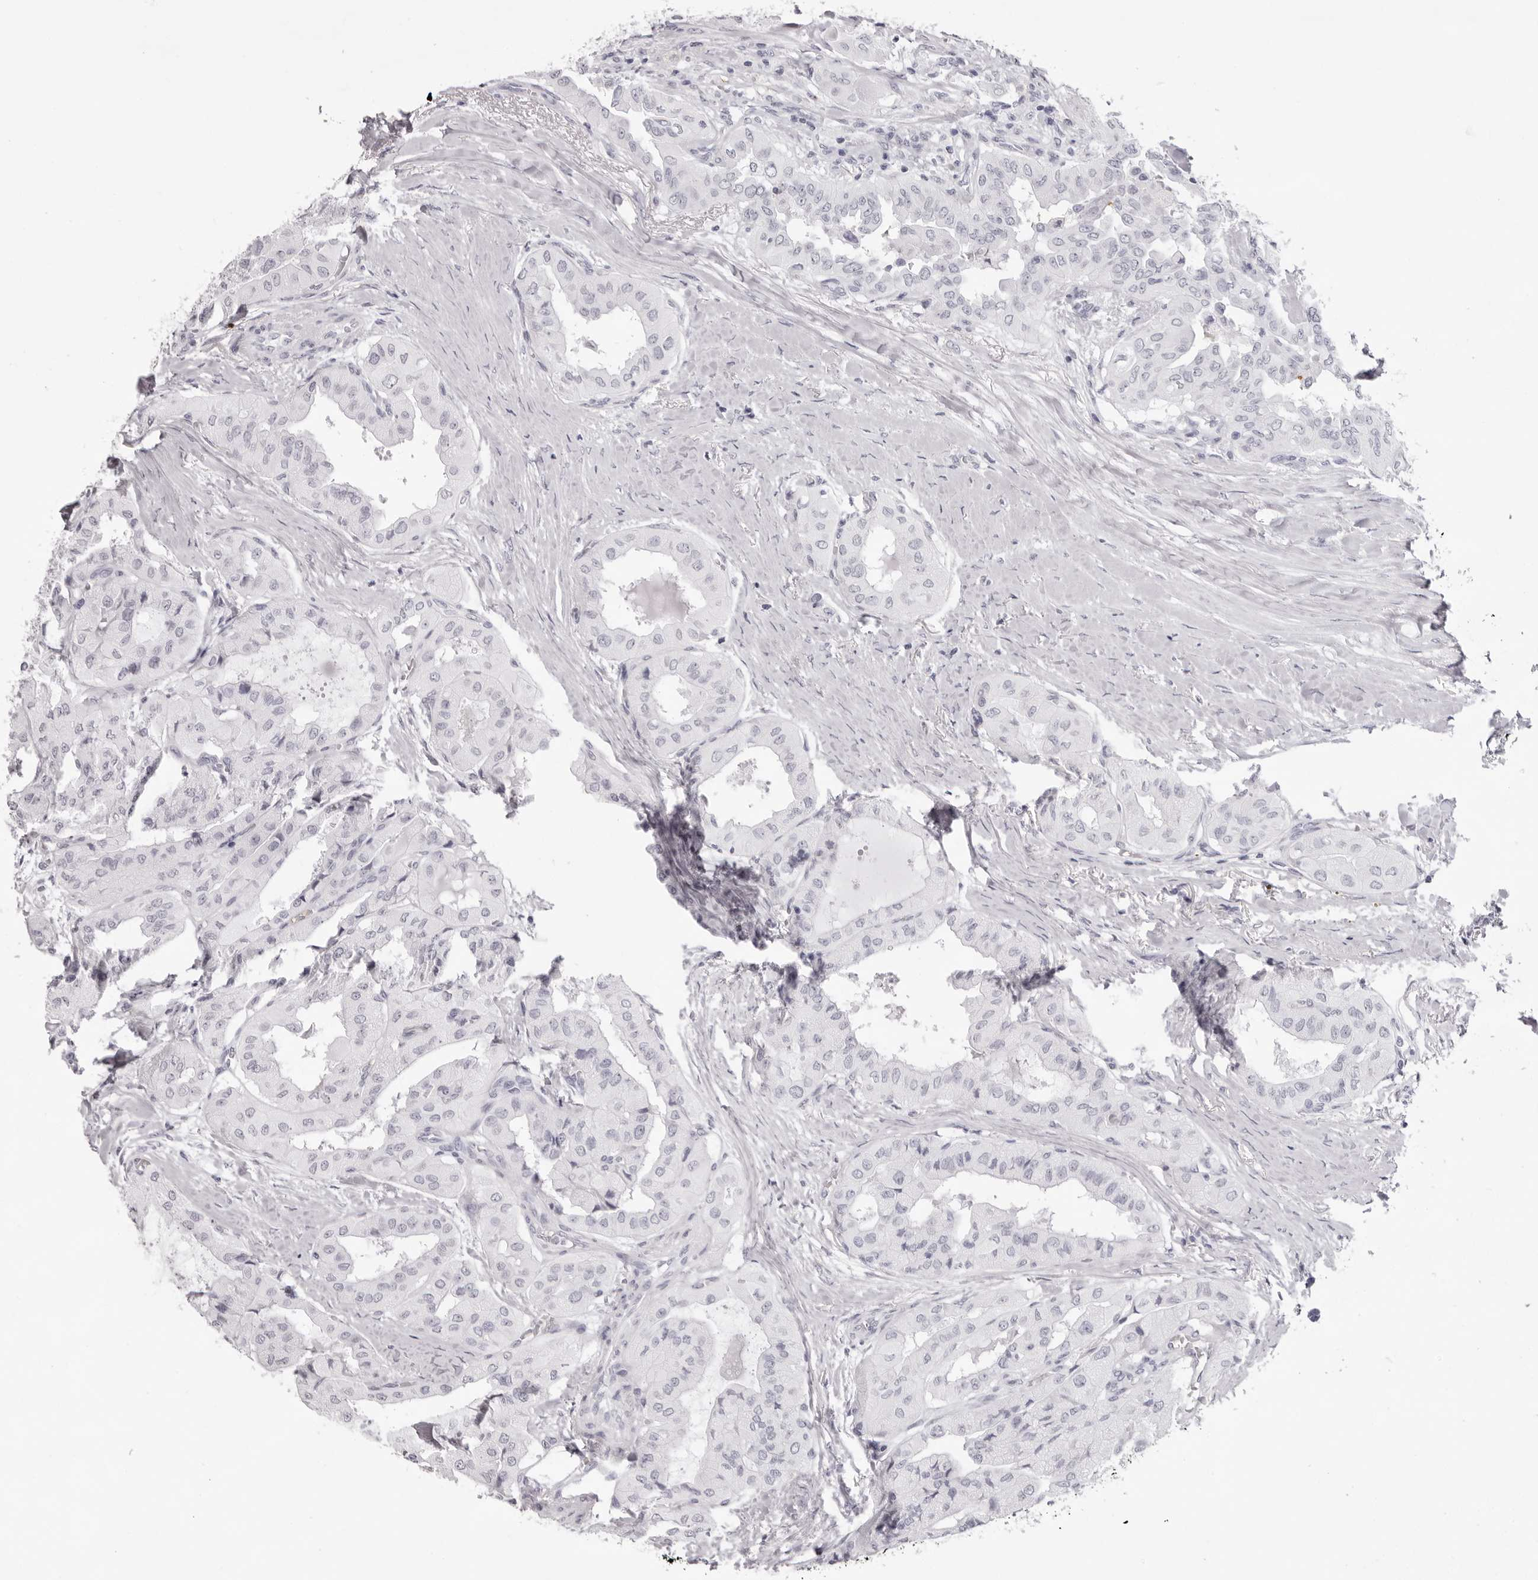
{"staining": {"intensity": "negative", "quantity": "none", "location": "none"}, "tissue": "thyroid cancer", "cell_type": "Tumor cells", "image_type": "cancer", "snomed": [{"axis": "morphology", "description": "Papillary adenocarcinoma, NOS"}, {"axis": "topography", "description": "Thyroid gland"}], "caption": "Thyroid papillary adenocarcinoma stained for a protein using IHC reveals no staining tumor cells.", "gene": "SPTA1", "patient": {"sex": "female", "age": 59}}